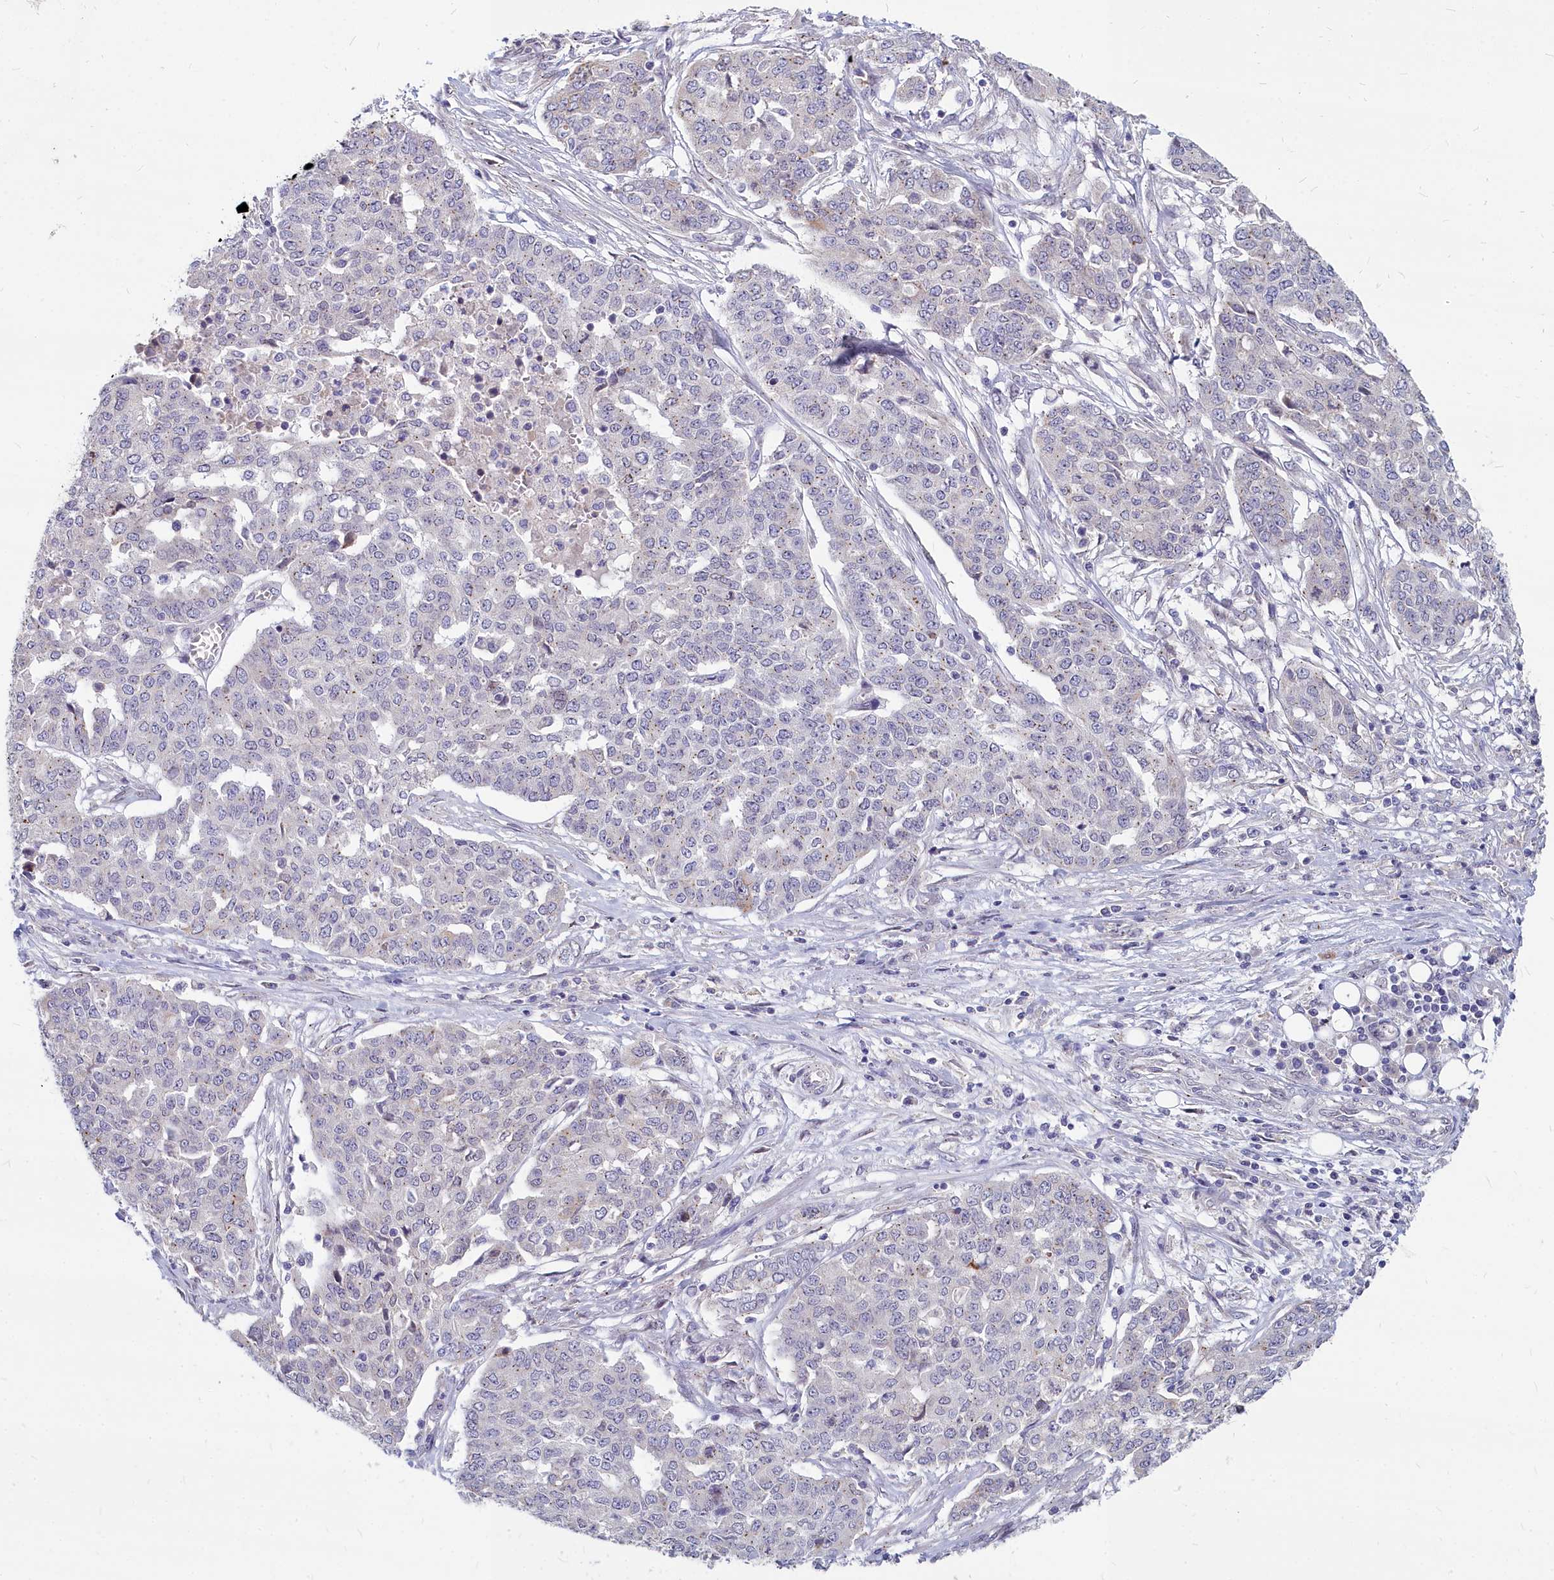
{"staining": {"intensity": "negative", "quantity": "none", "location": "none"}, "tissue": "ovarian cancer", "cell_type": "Tumor cells", "image_type": "cancer", "snomed": [{"axis": "morphology", "description": "Cystadenocarcinoma, serous, NOS"}, {"axis": "topography", "description": "Soft tissue"}, {"axis": "topography", "description": "Ovary"}], "caption": "High magnification brightfield microscopy of ovarian cancer (serous cystadenocarcinoma) stained with DAB (3,3'-diaminobenzidine) (brown) and counterstained with hematoxylin (blue): tumor cells show no significant staining.", "gene": "NOXA1", "patient": {"sex": "female", "age": 57}}